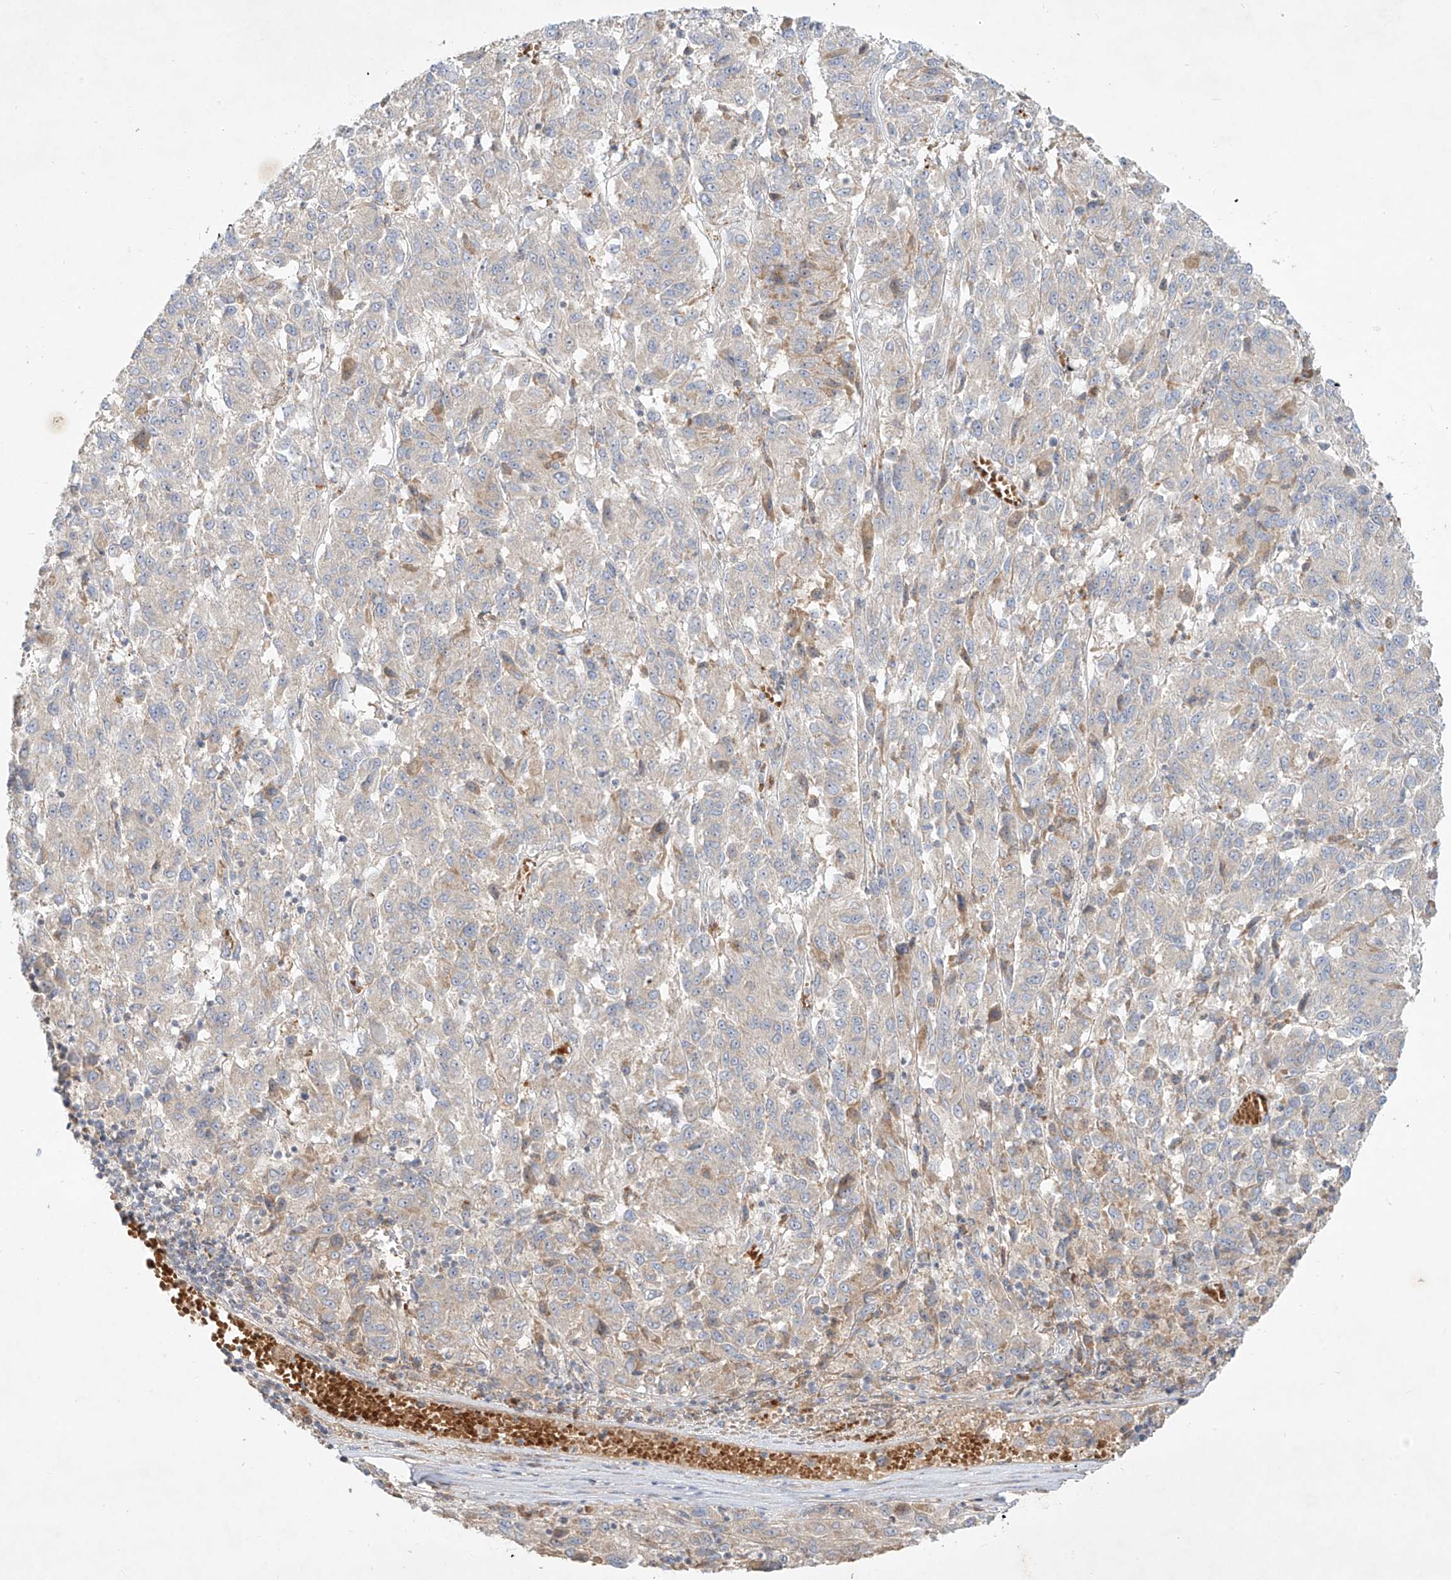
{"staining": {"intensity": "negative", "quantity": "none", "location": "none"}, "tissue": "melanoma", "cell_type": "Tumor cells", "image_type": "cancer", "snomed": [{"axis": "morphology", "description": "Malignant melanoma, Metastatic site"}, {"axis": "topography", "description": "Lung"}], "caption": "Immunohistochemistry (IHC) of malignant melanoma (metastatic site) exhibits no expression in tumor cells.", "gene": "KPNA7", "patient": {"sex": "male", "age": 64}}